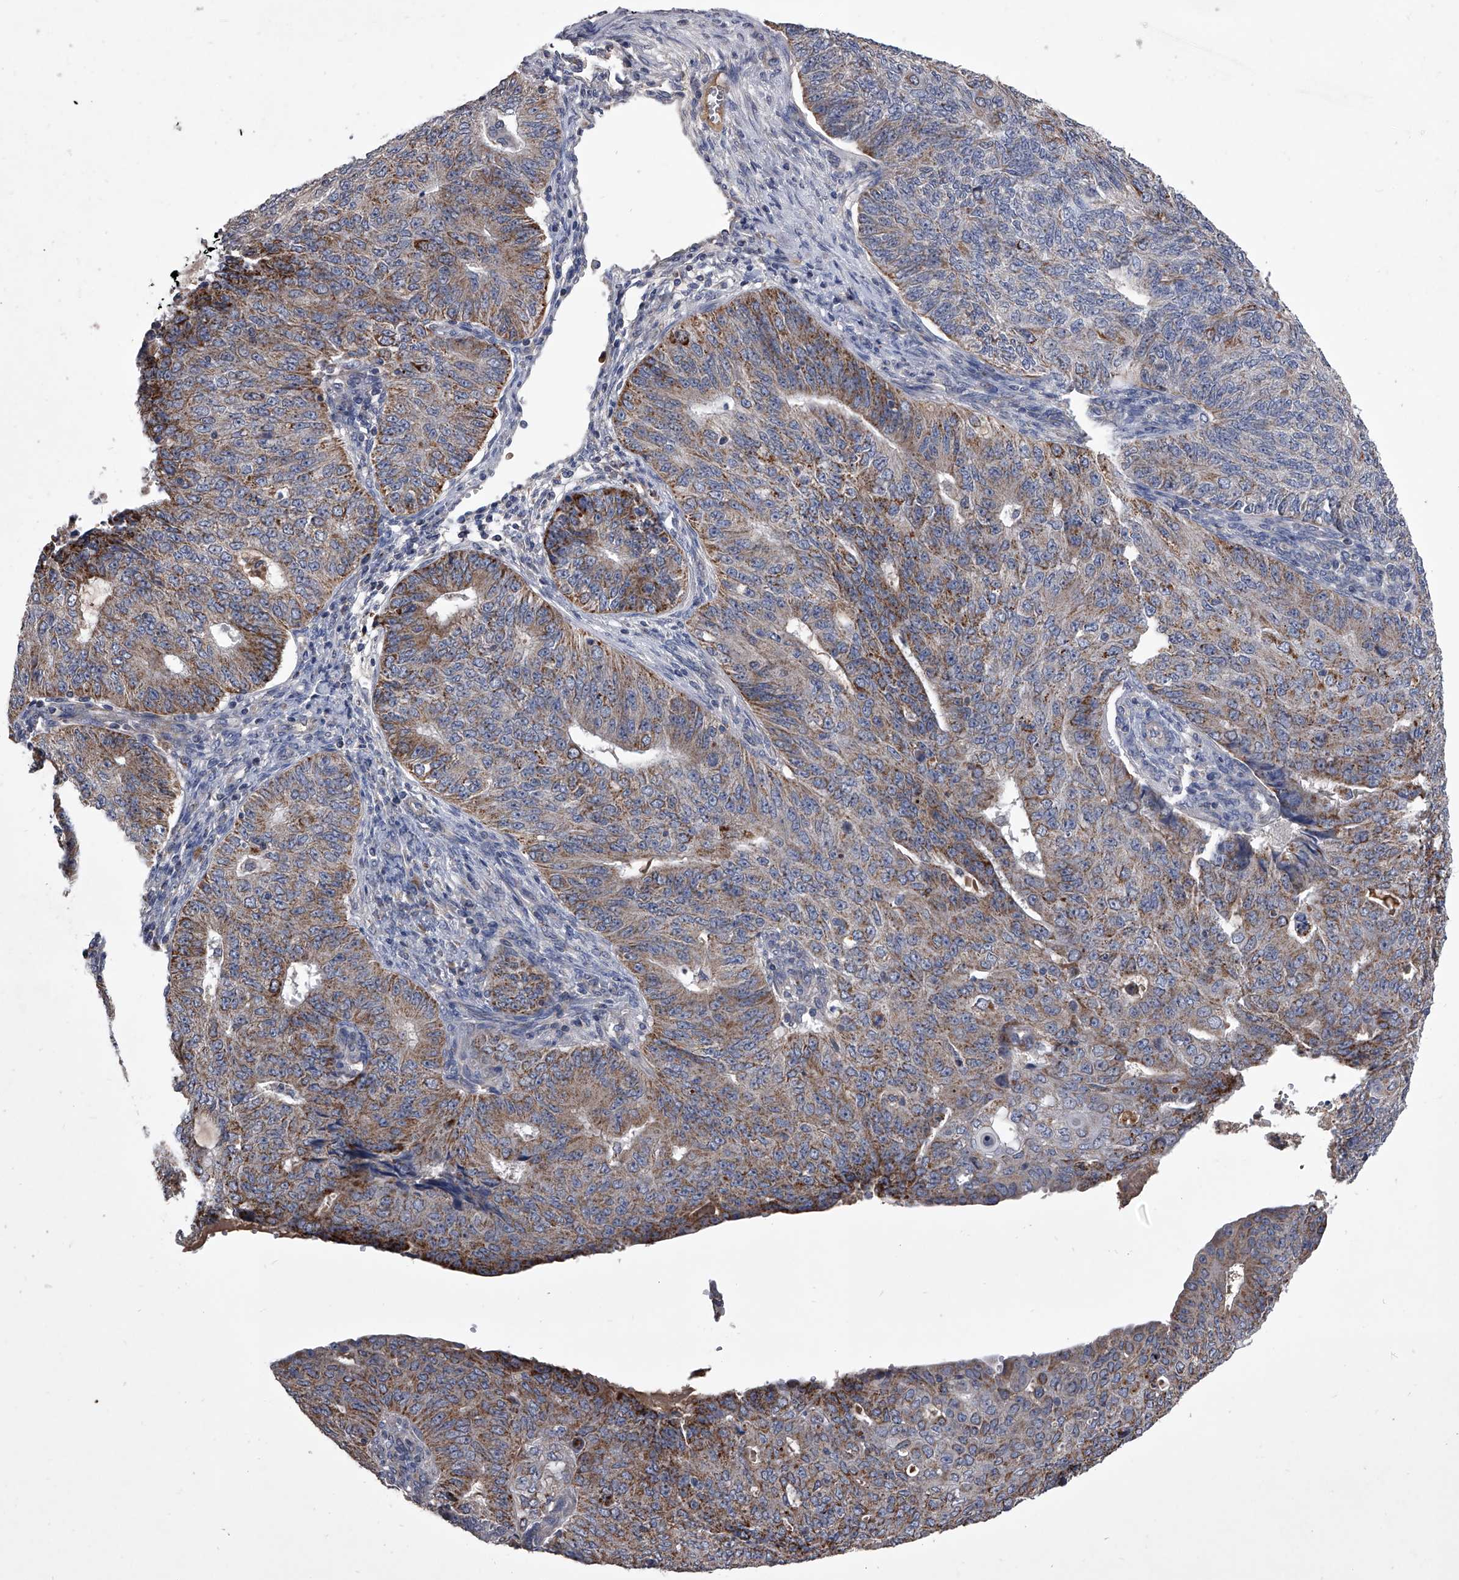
{"staining": {"intensity": "moderate", "quantity": "25%-75%", "location": "cytoplasmic/membranous"}, "tissue": "endometrial cancer", "cell_type": "Tumor cells", "image_type": "cancer", "snomed": [{"axis": "morphology", "description": "Adenocarcinoma, NOS"}, {"axis": "topography", "description": "Endometrium"}], "caption": "Tumor cells show medium levels of moderate cytoplasmic/membranous staining in about 25%-75% of cells in human adenocarcinoma (endometrial).", "gene": "NRP1", "patient": {"sex": "female", "age": 32}}